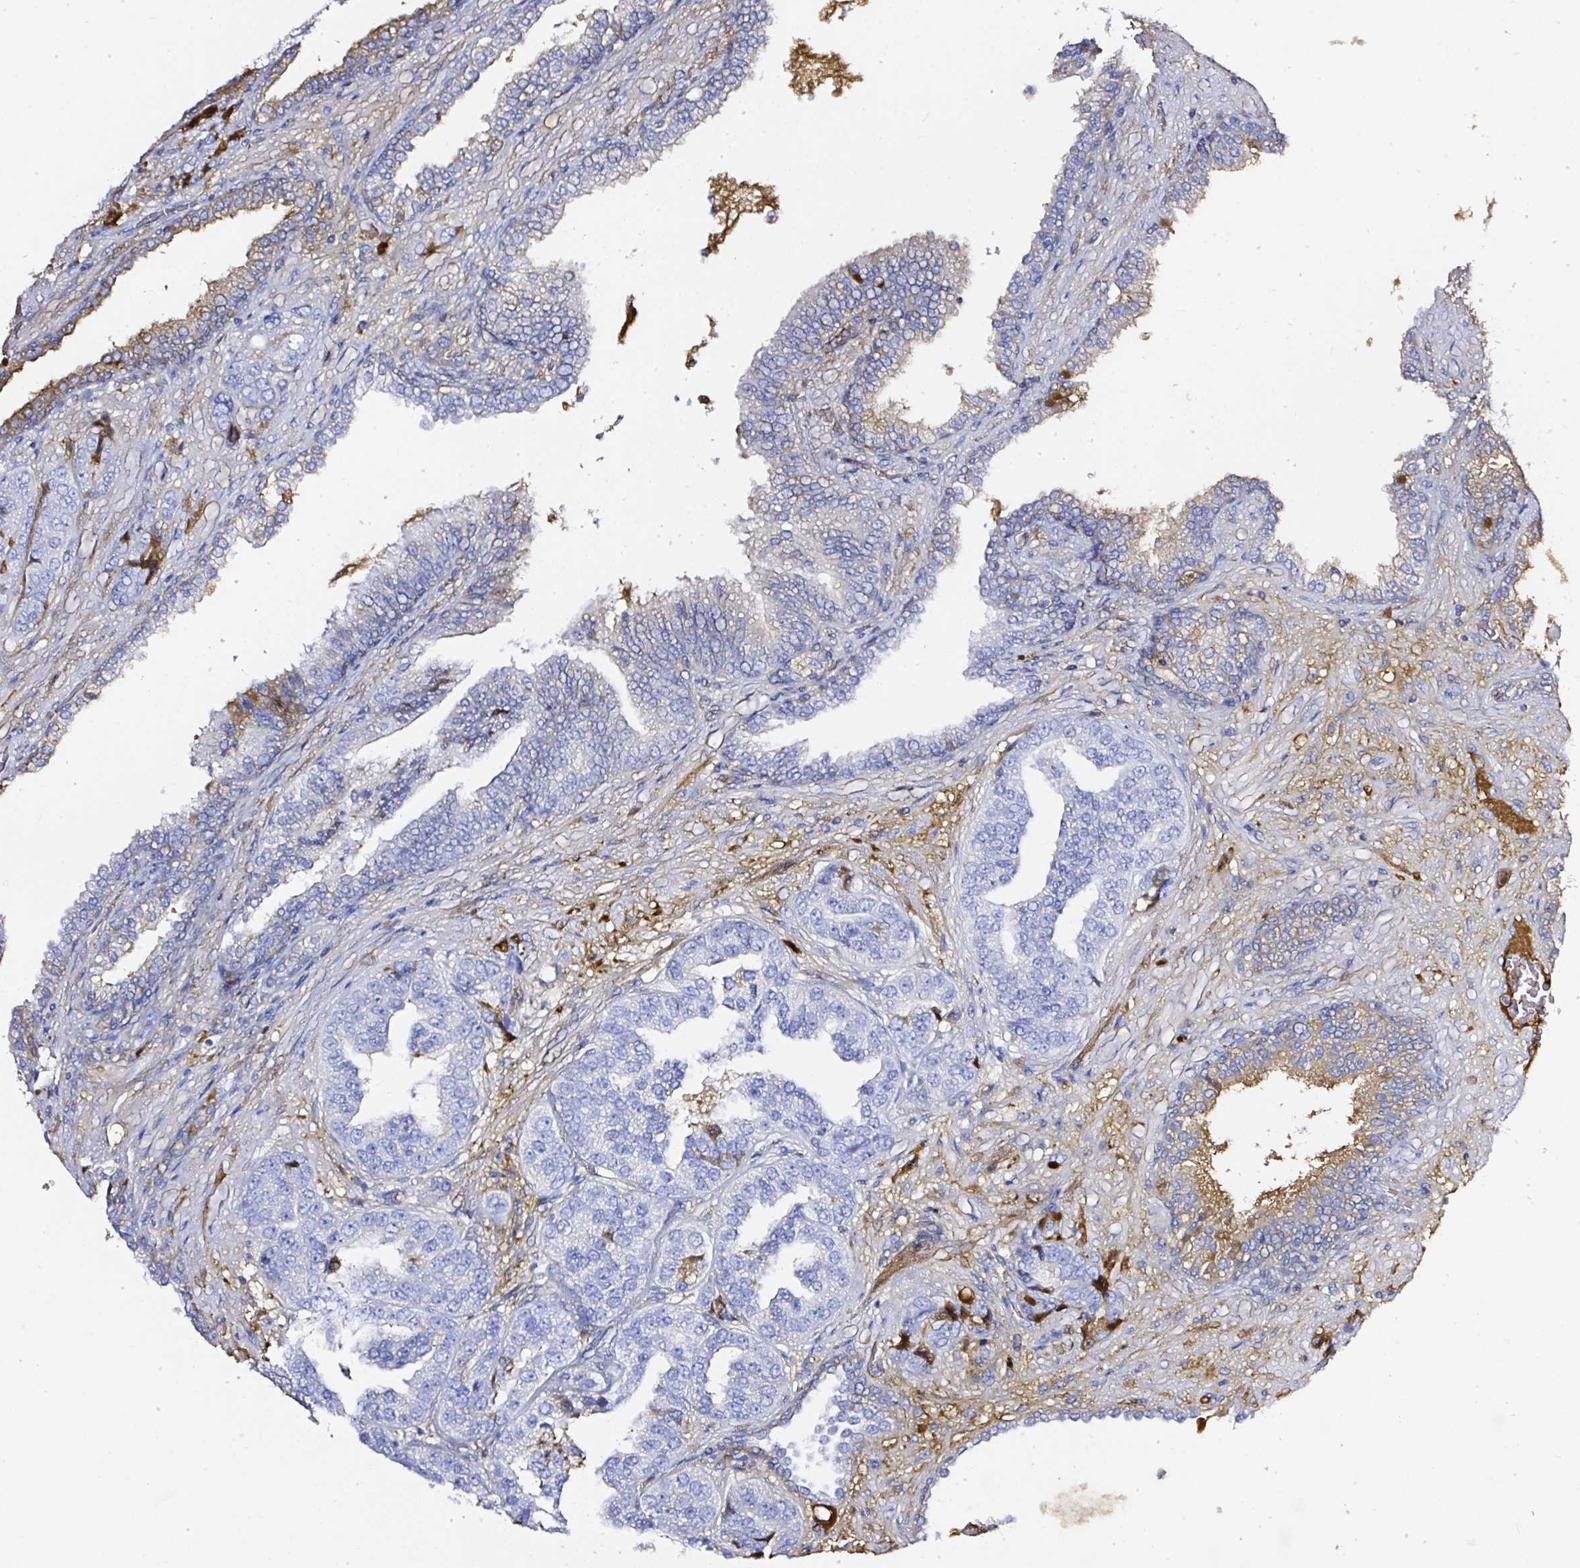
{"staining": {"intensity": "negative", "quantity": "none", "location": "none"}, "tissue": "prostate cancer", "cell_type": "Tumor cells", "image_type": "cancer", "snomed": [{"axis": "morphology", "description": "Adenocarcinoma, High grade"}, {"axis": "topography", "description": "Prostate"}], "caption": "High power microscopy image of an IHC photomicrograph of prostate adenocarcinoma (high-grade), revealing no significant positivity in tumor cells.", "gene": "CLEC3B", "patient": {"sex": "male", "age": 63}}